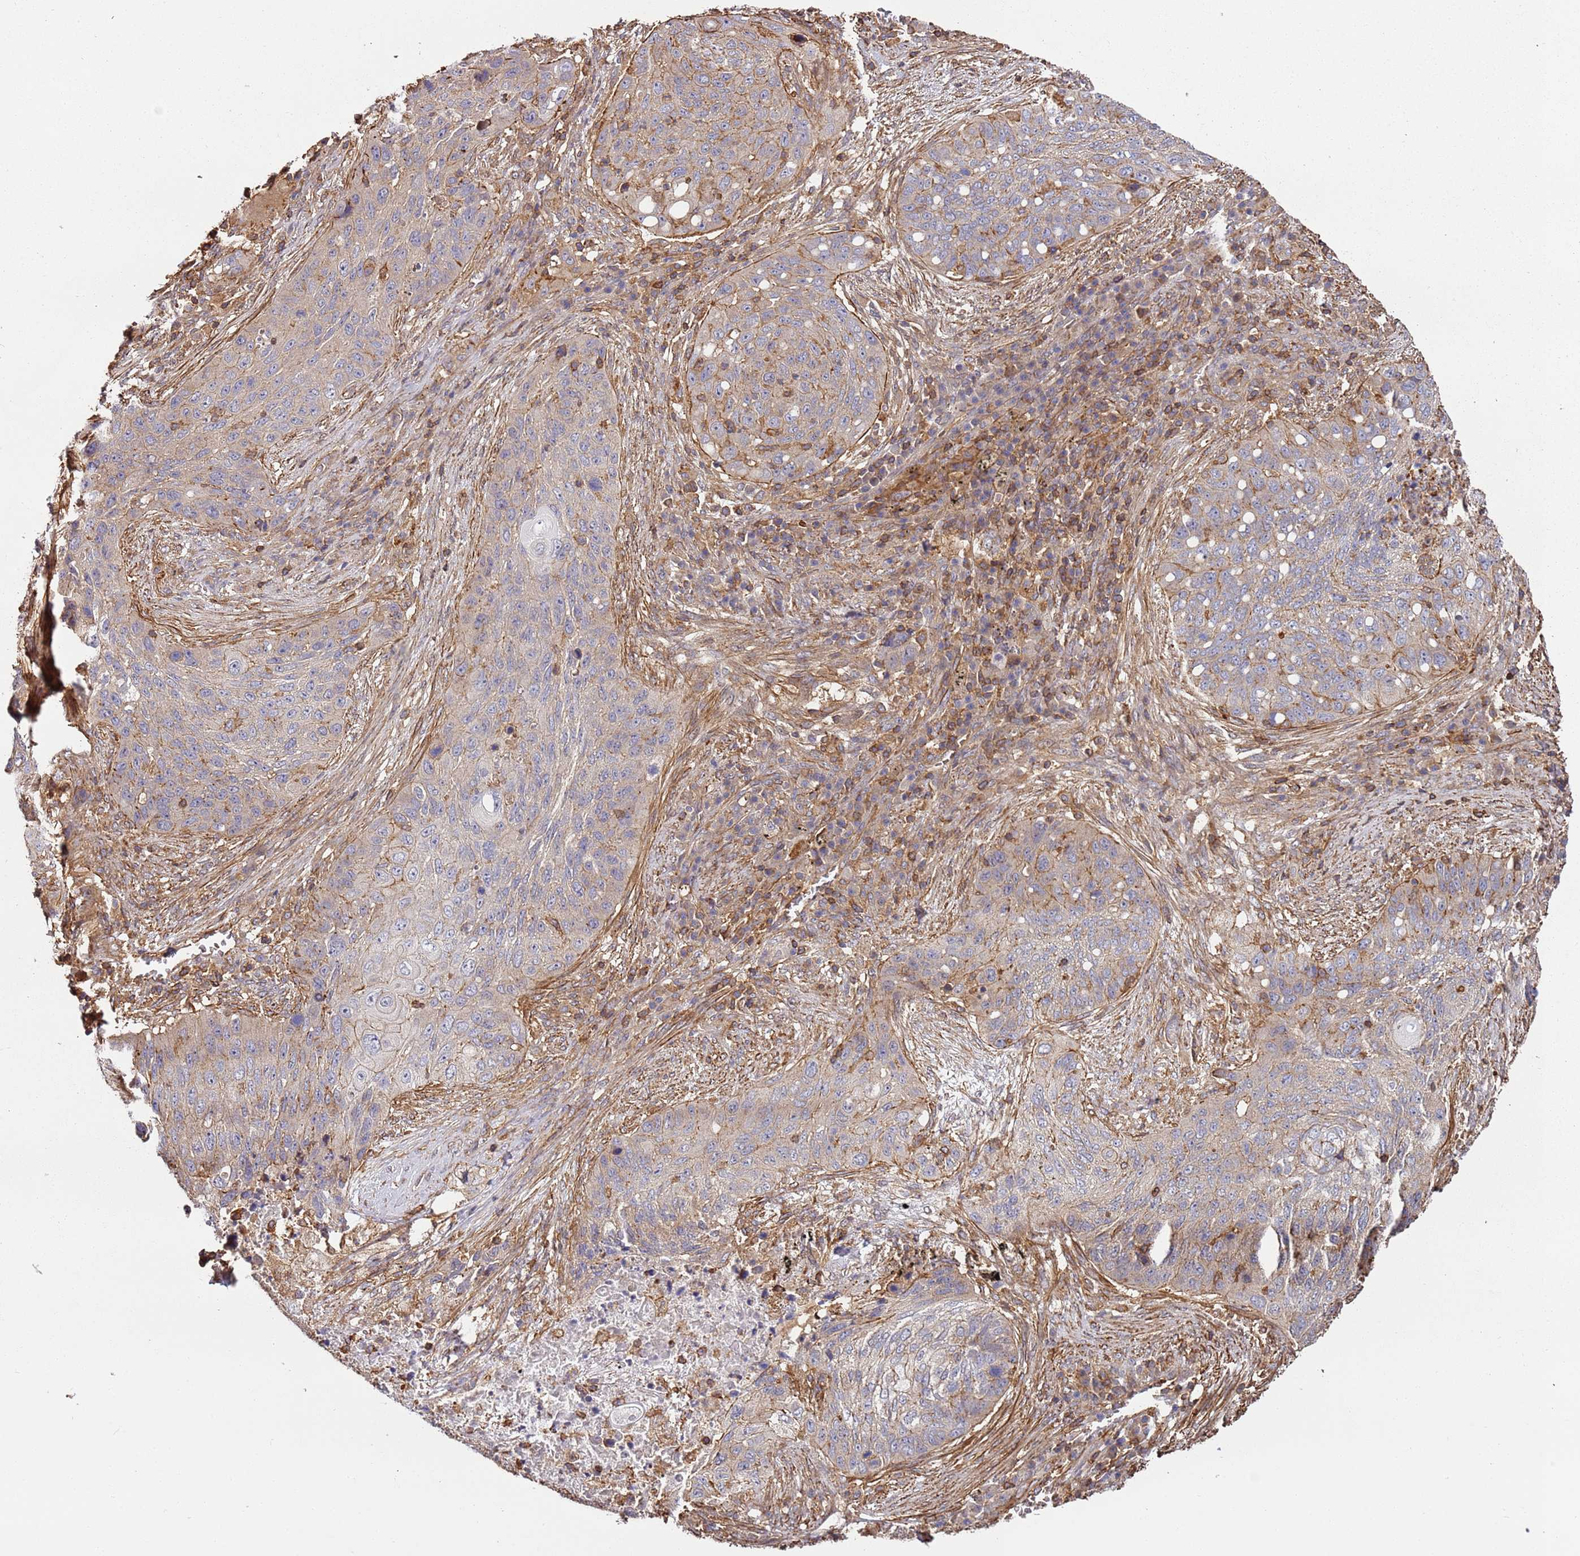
{"staining": {"intensity": "weak", "quantity": "<25%", "location": "cytoplasmic/membranous"}, "tissue": "lung cancer", "cell_type": "Tumor cells", "image_type": "cancer", "snomed": [{"axis": "morphology", "description": "Squamous cell carcinoma, NOS"}, {"axis": "topography", "description": "Lung"}], "caption": "The immunohistochemistry photomicrograph has no significant staining in tumor cells of lung cancer (squamous cell carcinoma) tissue.", "gene": "CYP2U1", "patient": {"sex": "female", "age": 63}}